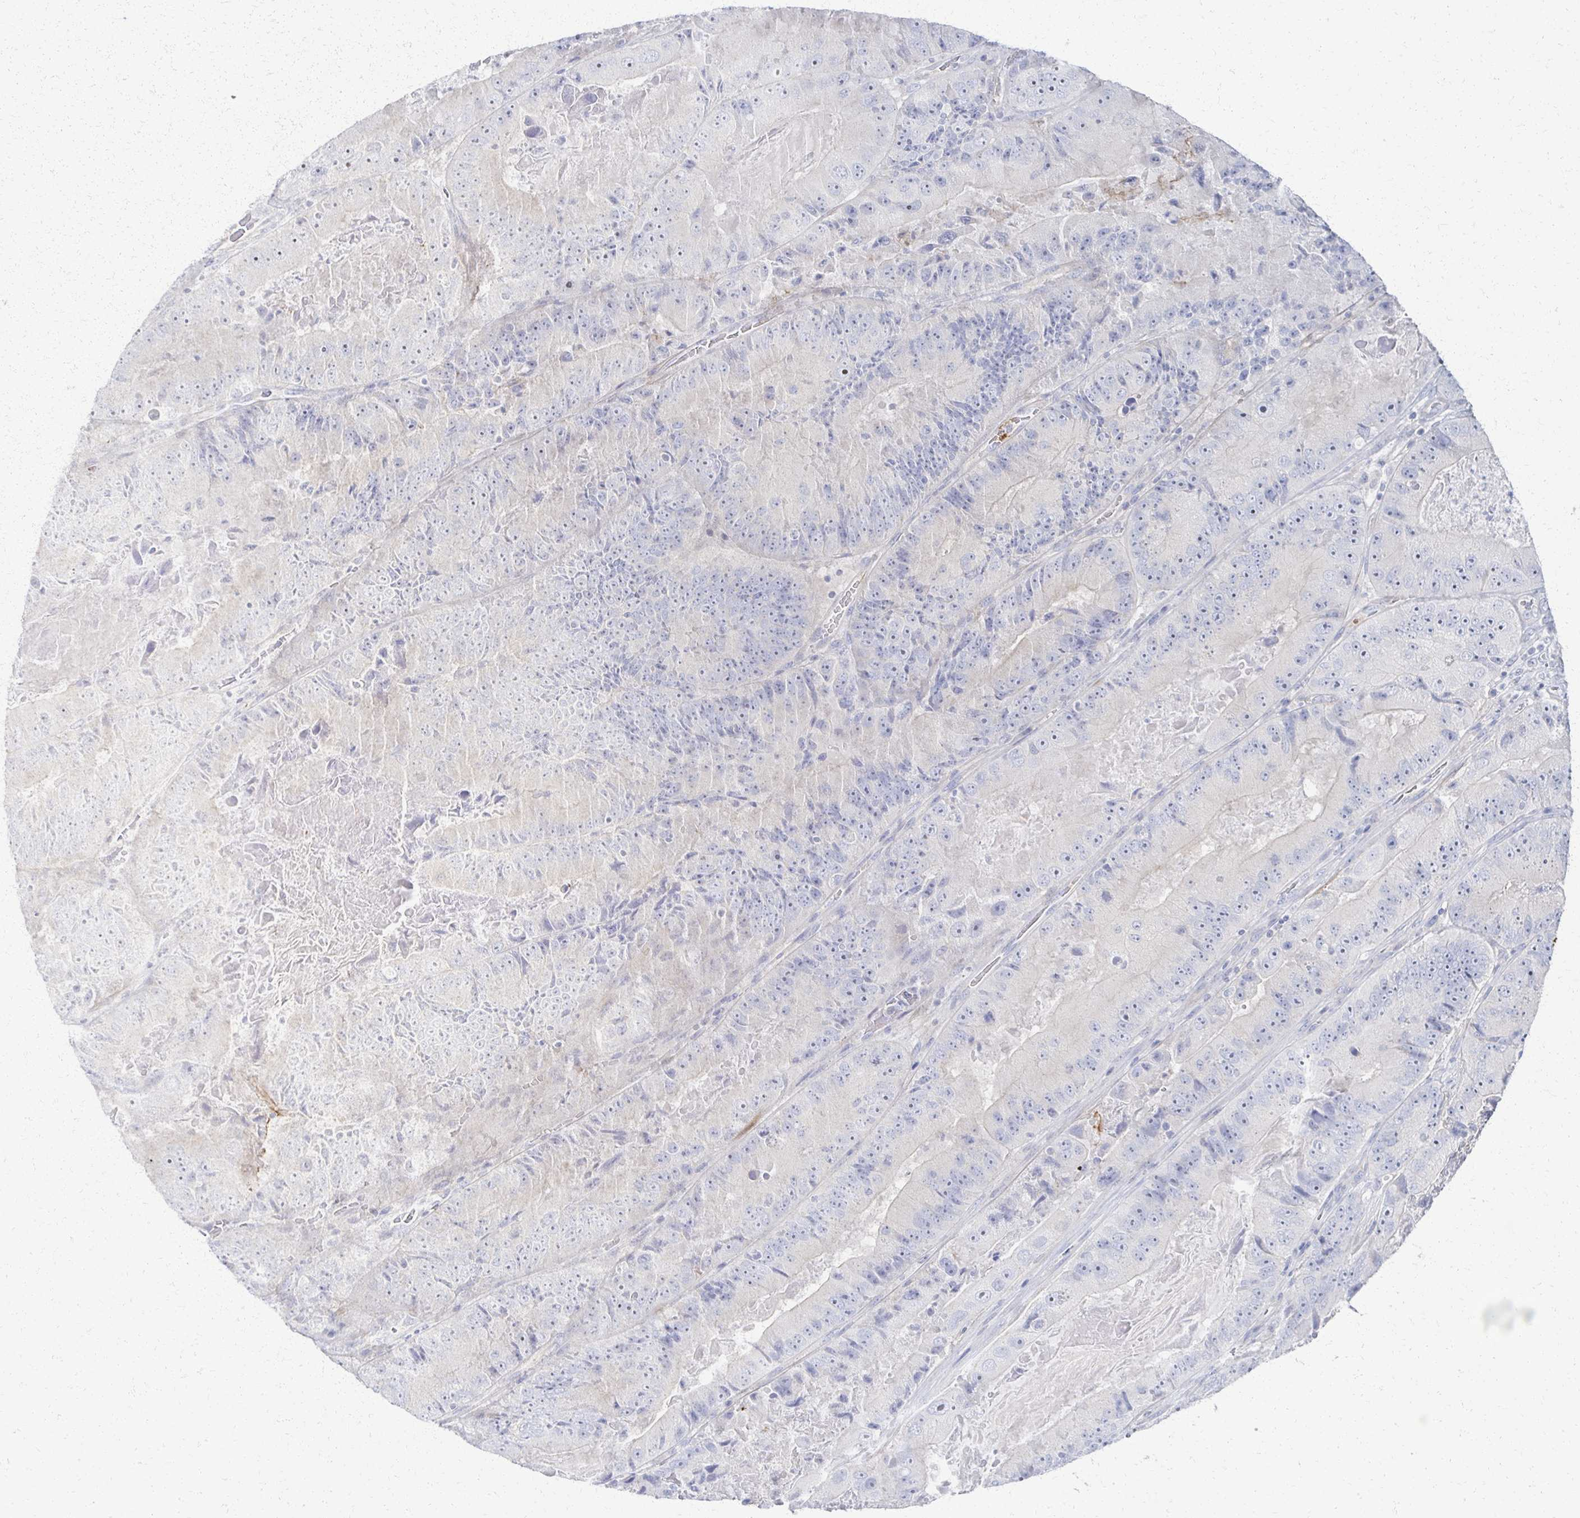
{"staining": {"intensity": "negative", "quantity": "none", "location": "none"}, "tissue": "colorectal cancer", "cell_type": "Tumor cells", "image_type": "cancer", "snomed": [{"axis": "morphology", "description": "Adenocarcinoma, NOS"}, {"axis": "topography", "description": "Colon"}], "caption": "Tumor cells show no significant positivity in adenocarcinoma (colorectal).", "gene": "PRR20A", "patient": {"sex": "female", "age": 86}}